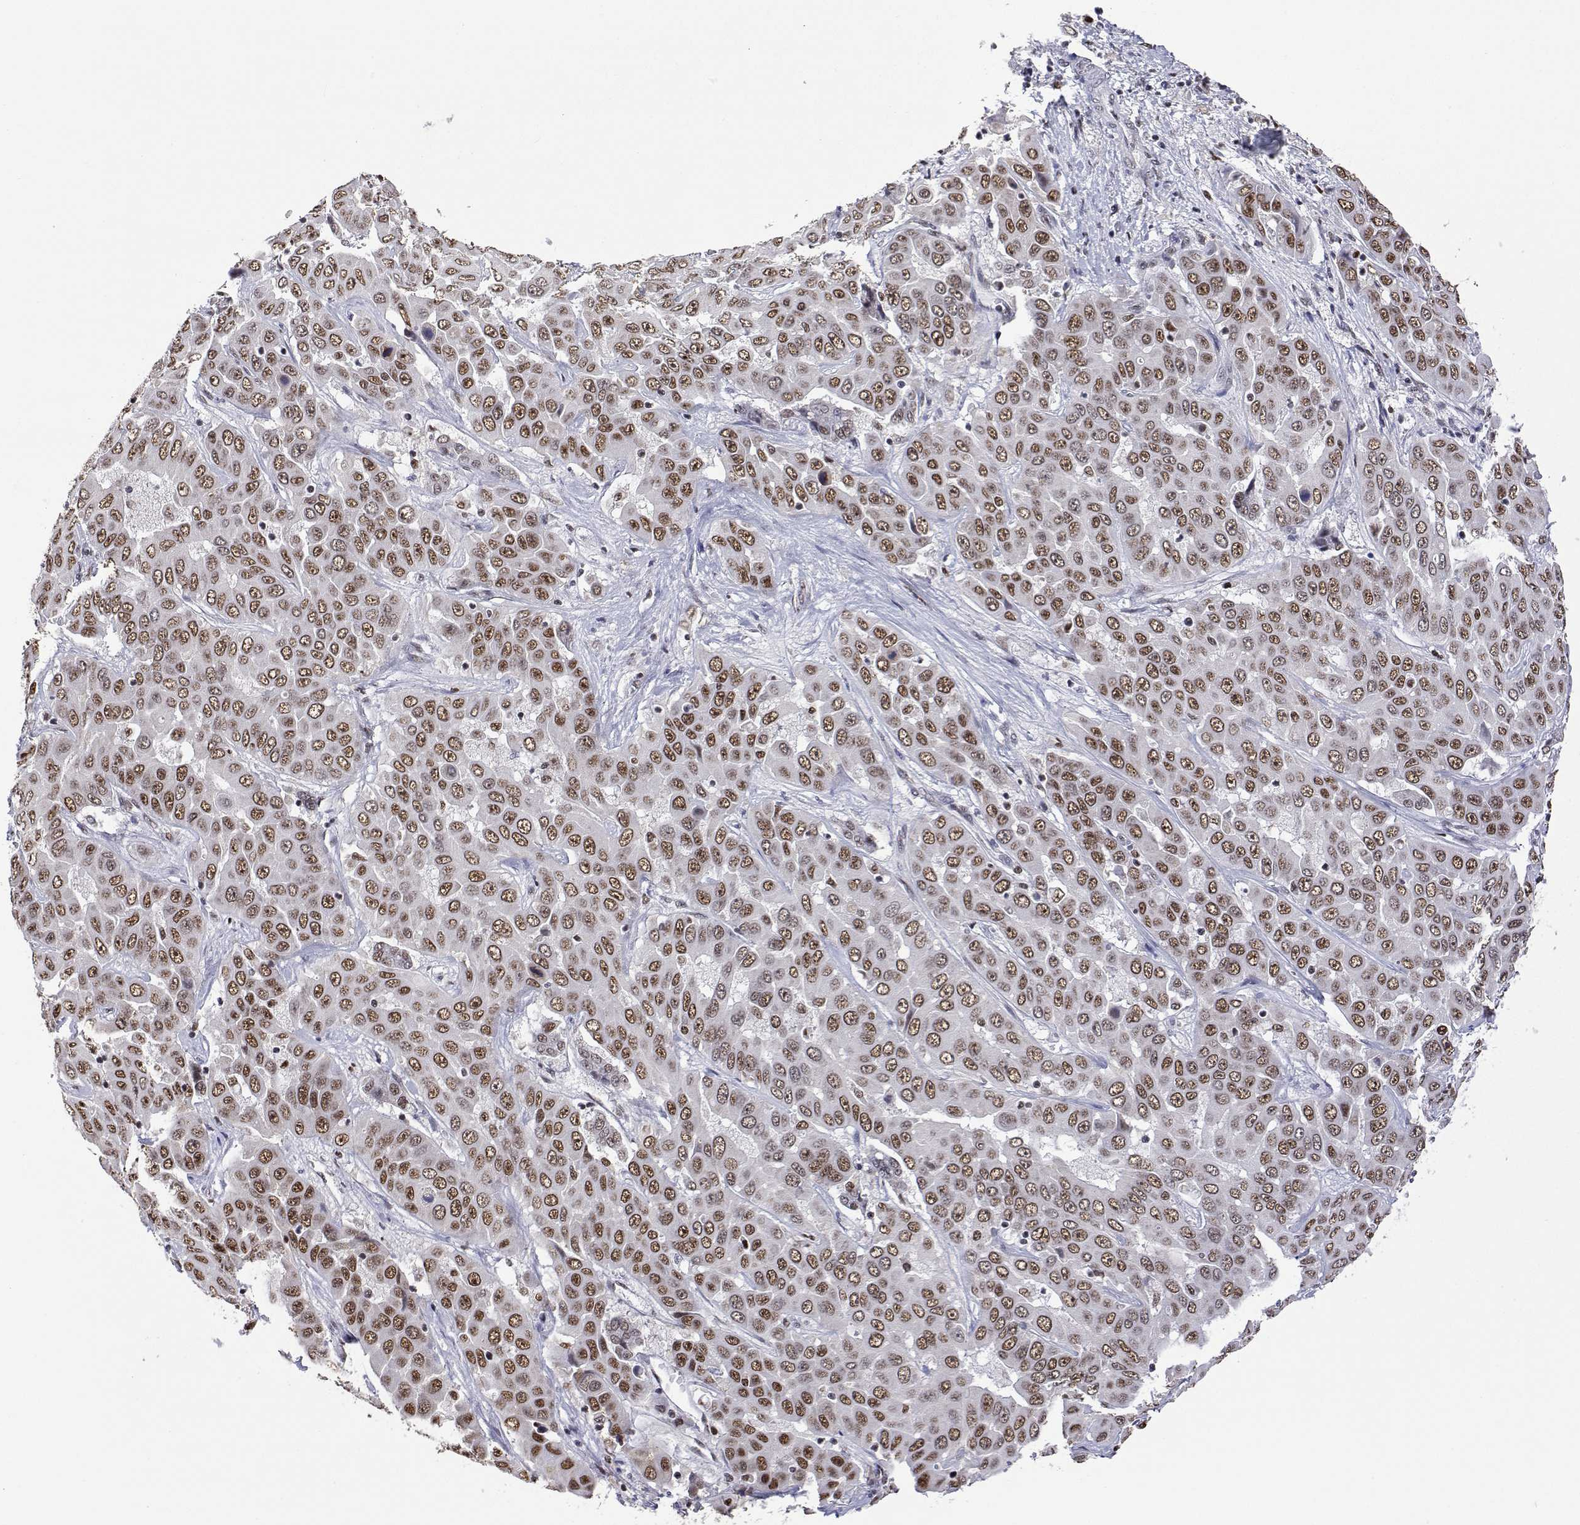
{"staining": {"intensity": "moderate", "quantity": ">75%", "location": "nuclear"}, "tissue": "liver cancer", "cell_type": "Tumor cells", "image_type": "cancer", "snomed": [{"axis": "morphology", "description": "Cholangiocarcinoma"}, {"axis": "topography", "description": "Liver"}], "caption": "The histopathology image exhibits staining of liver cholangiocarcinoma, revealing moderate nuclear protein staining (brown color) within tumor cells.", "gene": "ADAR", "patient": {"sex": "female", "age": 52}}